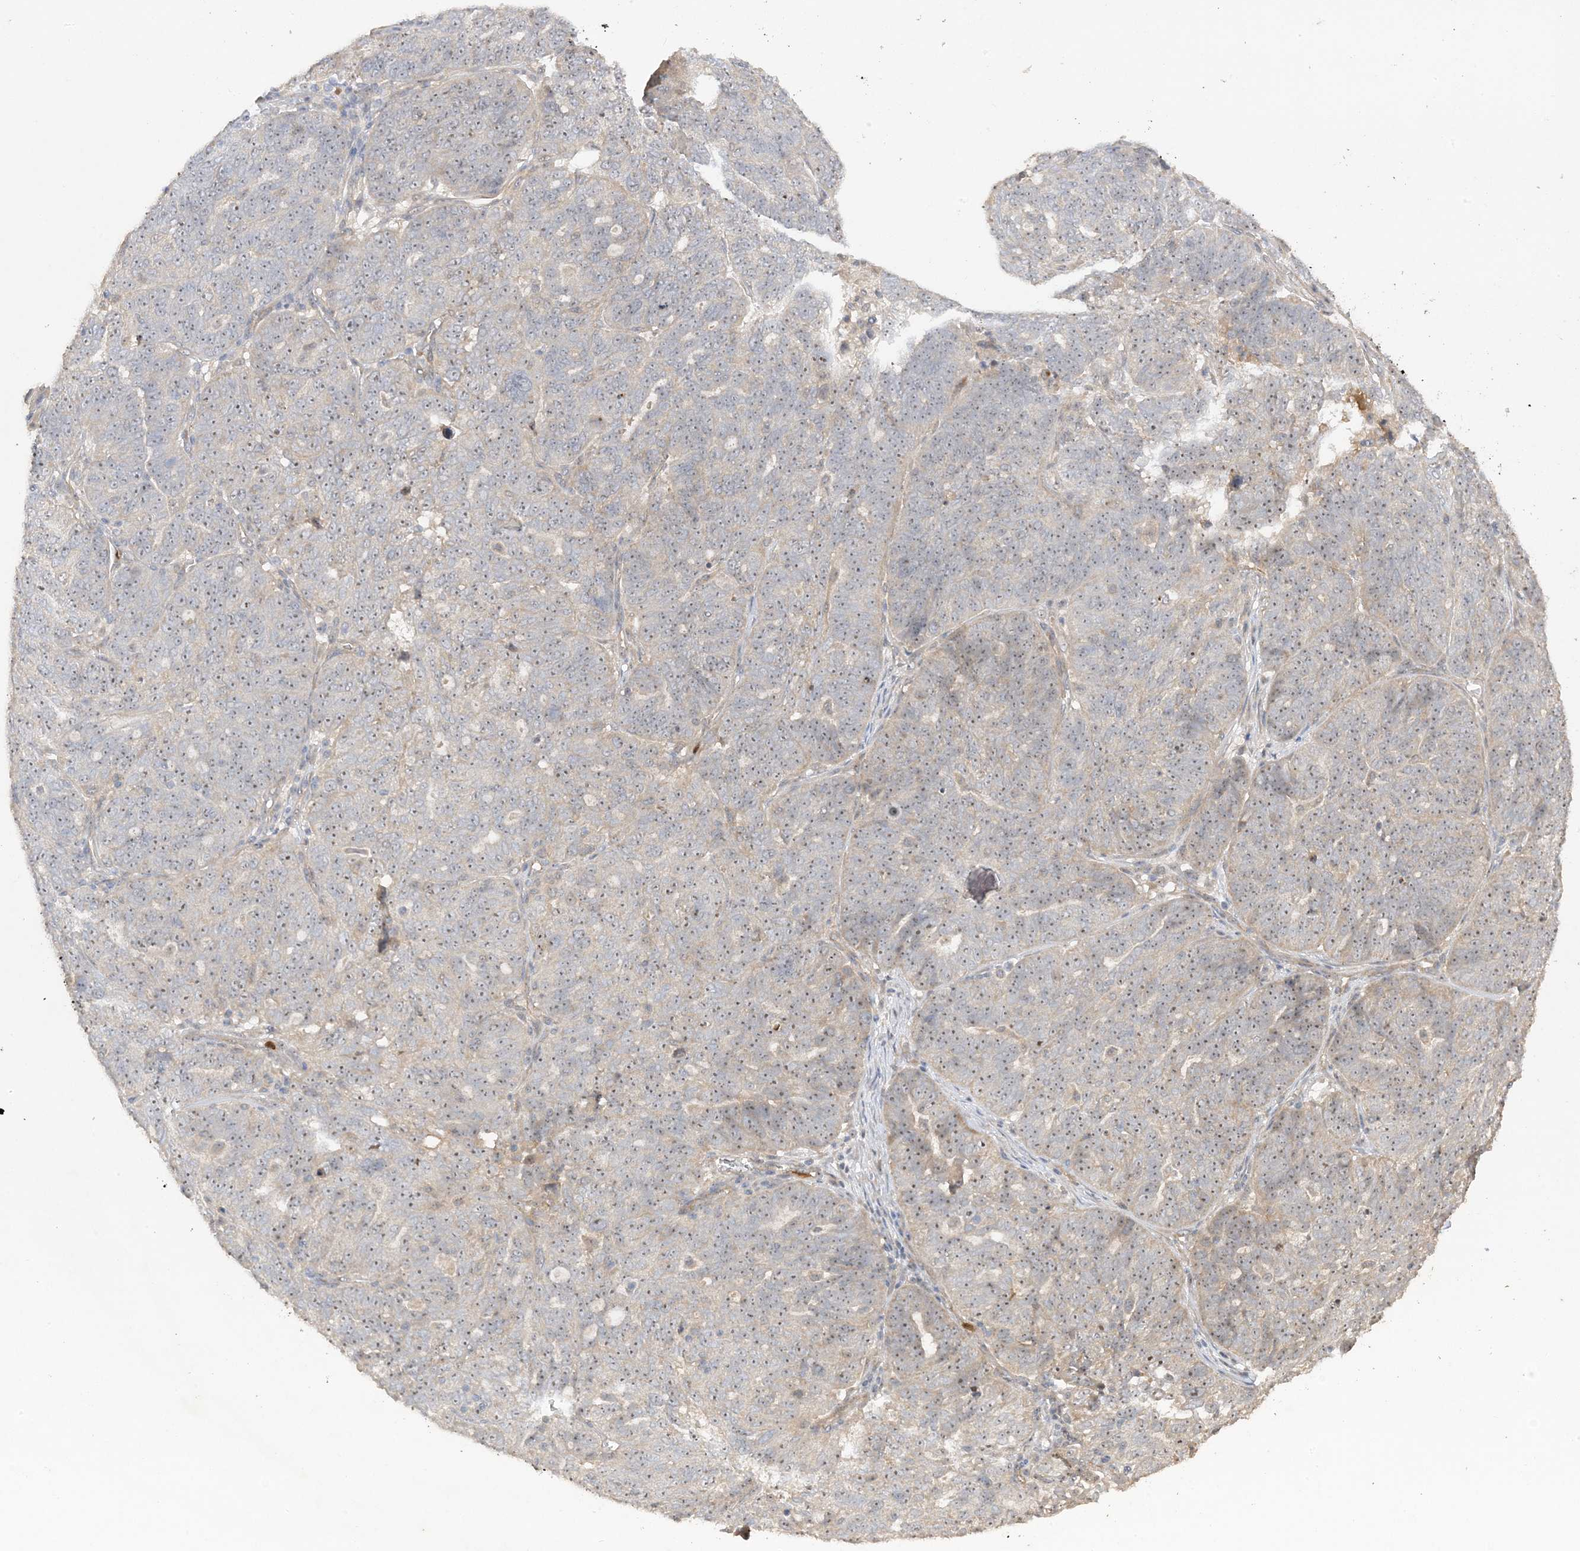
{"staining": {"intensity": "weak", "quantity": "25%-75%", "location": "nuclear"}, "tissue": "ovarian cancer", "cell_type": "Tumor cells", "image_type": "cancer", "snomed": [{"axis": "morphology", "description": "Cystadenocarcinoma, serous, NOS"}, {"axis": "topography", "description": "Ovary"}], "caption": "IHC histopathology image of neoplastic tissue: ovarian cancer stained using immunohistochemistry (IHC) displays low levels of weak protein expression localized specifically in the nuclear of tumor cells, appearing as a nuclear brown color.", "gene": "DDX18", "patient": {"sex": "female", "age": 59}}